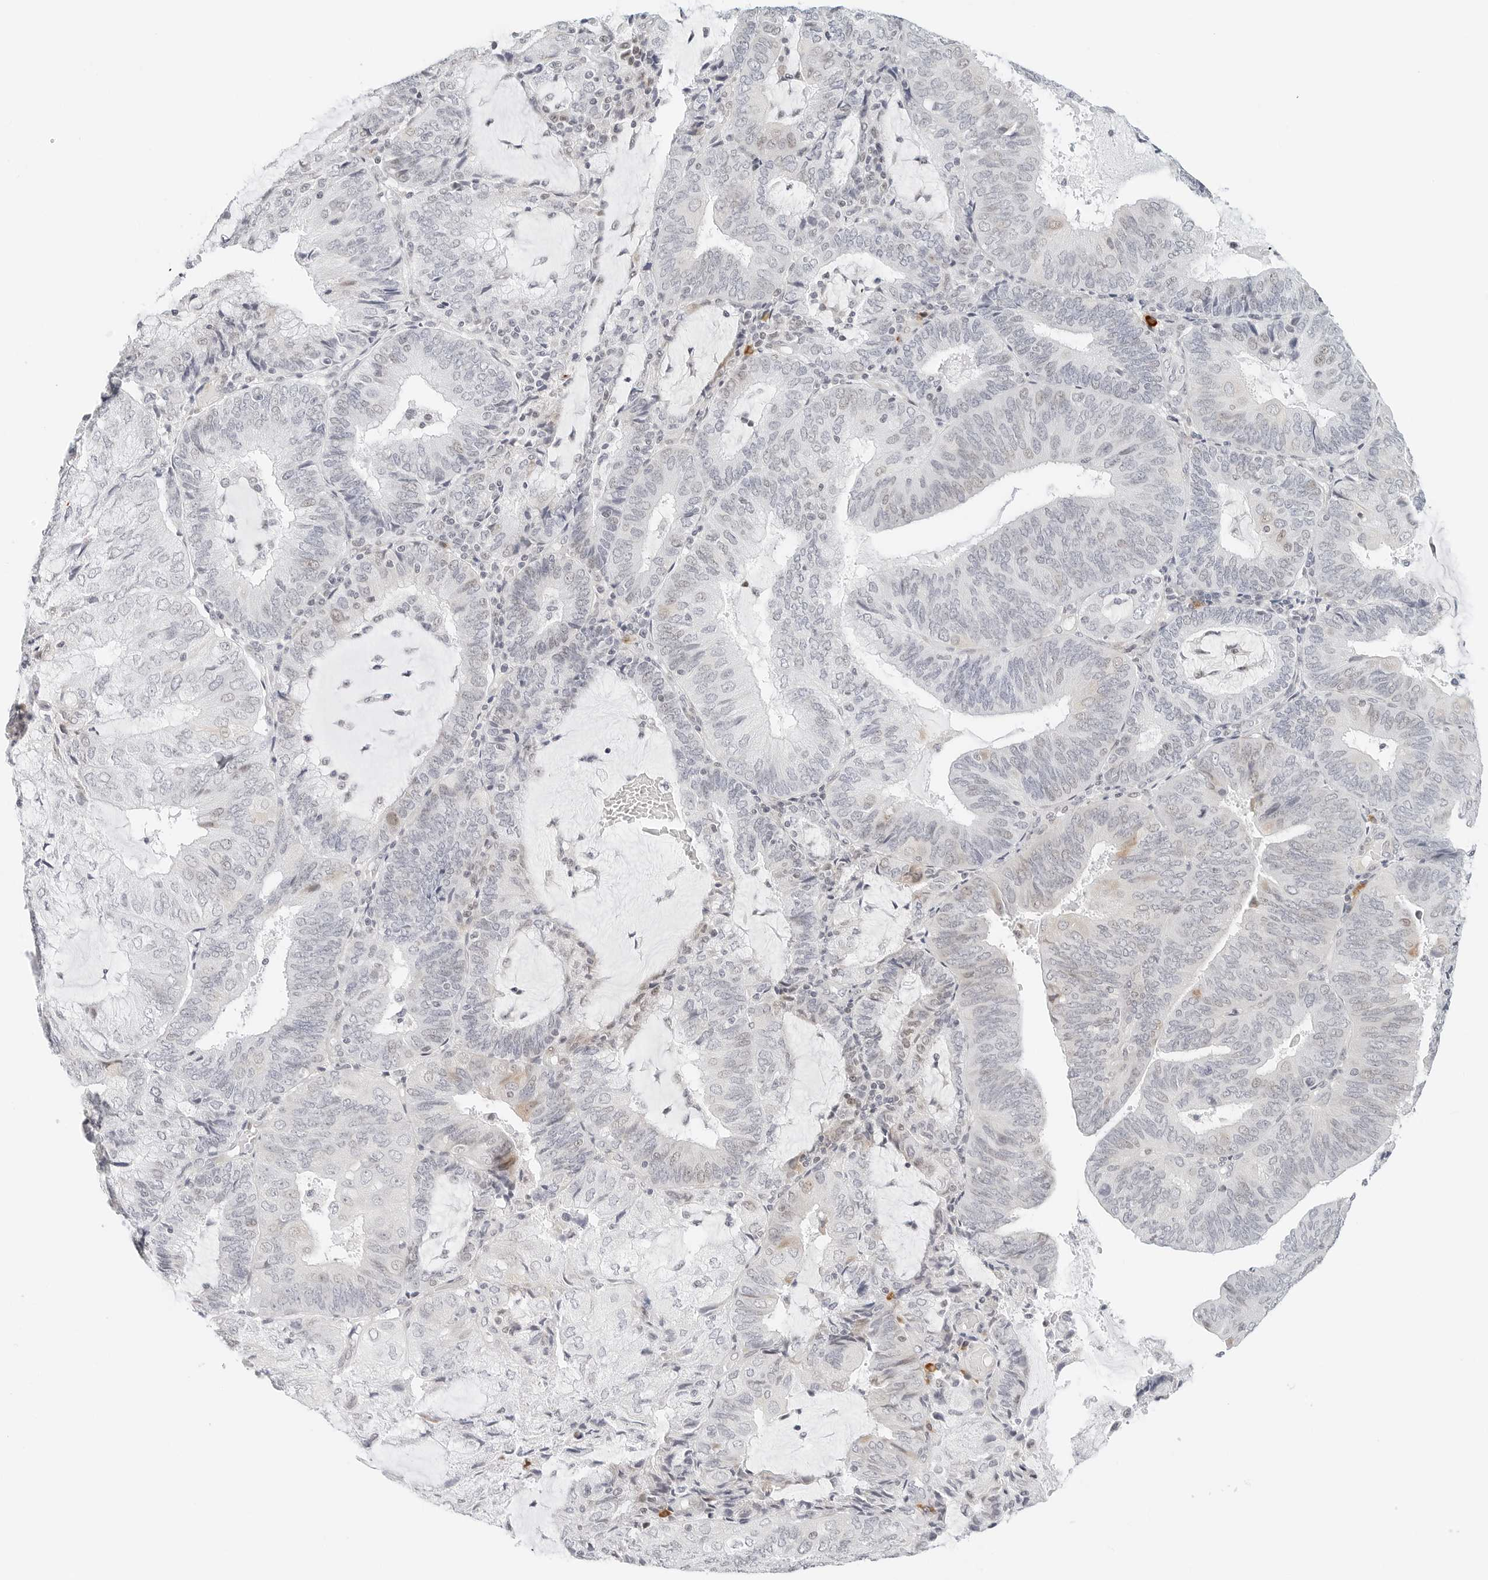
{"staining": {"intensity": "moderate", "quantity": "<25%", "location": "cytoplasmic/membranous"}, "tissue": "endometrial cancer", "cell_type": "Tumor cells", "image_type": "cancer", "snomed": [{"axis": "morphology", "description": "Adenocarcinoma, NOS"}, {"axis": "topography", "description": "Endometrium"}], "caption": "High-magnification brightfield microscopy of endometrial cancer stained with DAB (brown) and counterstained with hematoxylin (blue). tumor cells exhibit moderate cytoplasmic/membranous positivity is seen in about<25% of cells.", "gene": "PARP10", "patient": {"sex": "female", "age": 81}}